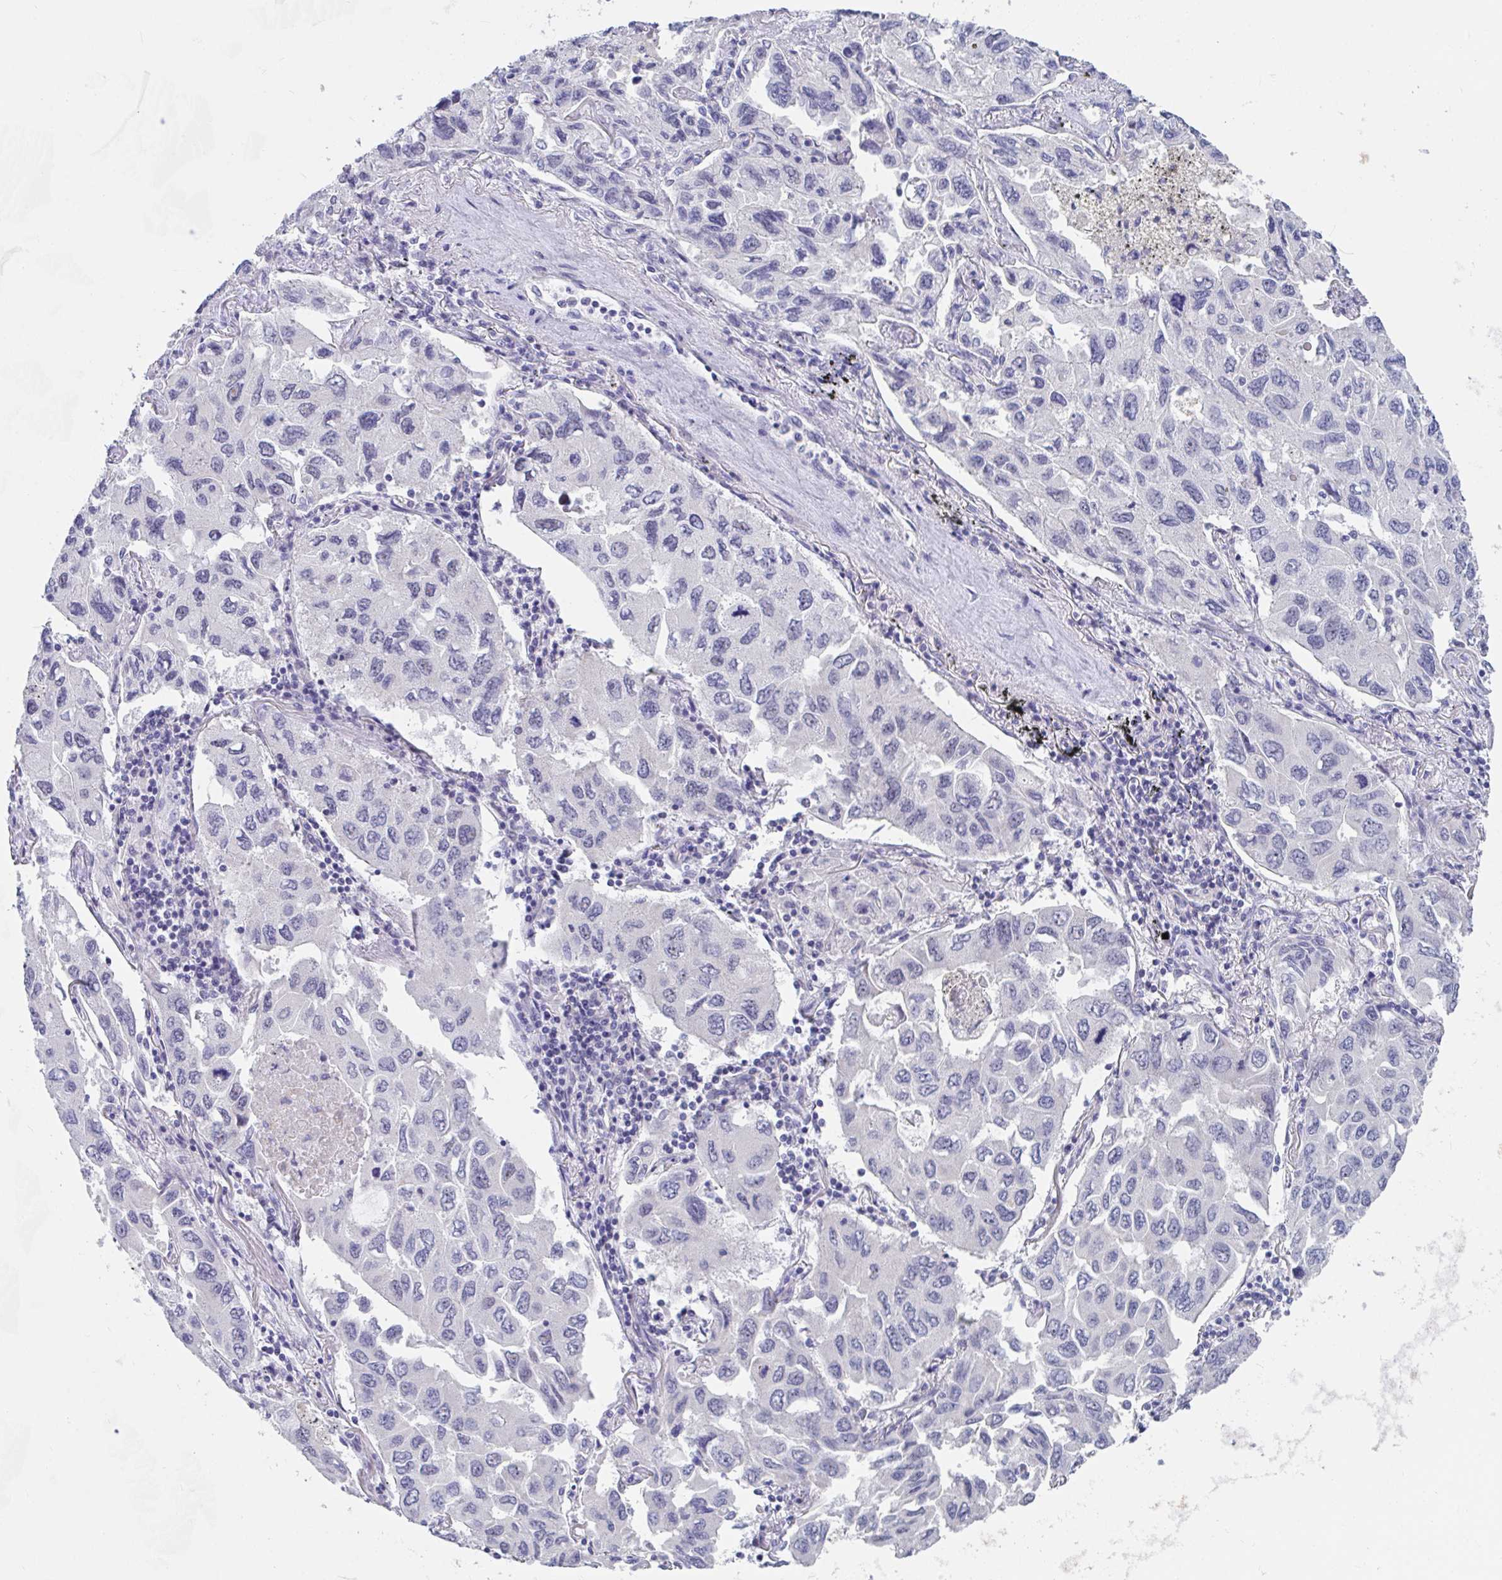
{"staining": {"intensity": "negative", "quantity": "none", "location": "none"}, "tissue": "lung cancer", "cell_type": "Tumor cells", "image_type": "cancer", "snomed": [{"axis": "morphology", "description": "Adenocarcinoma, NOS"}, {"axis": "topography", "description": "Lung"}], "caption": "This is an immunohistochemistry image of human lung adenocarcinoma. There is no positivity in tumor cells.", "gene": "FAM156B", "patient": {"sex": "male", "age": 64}}